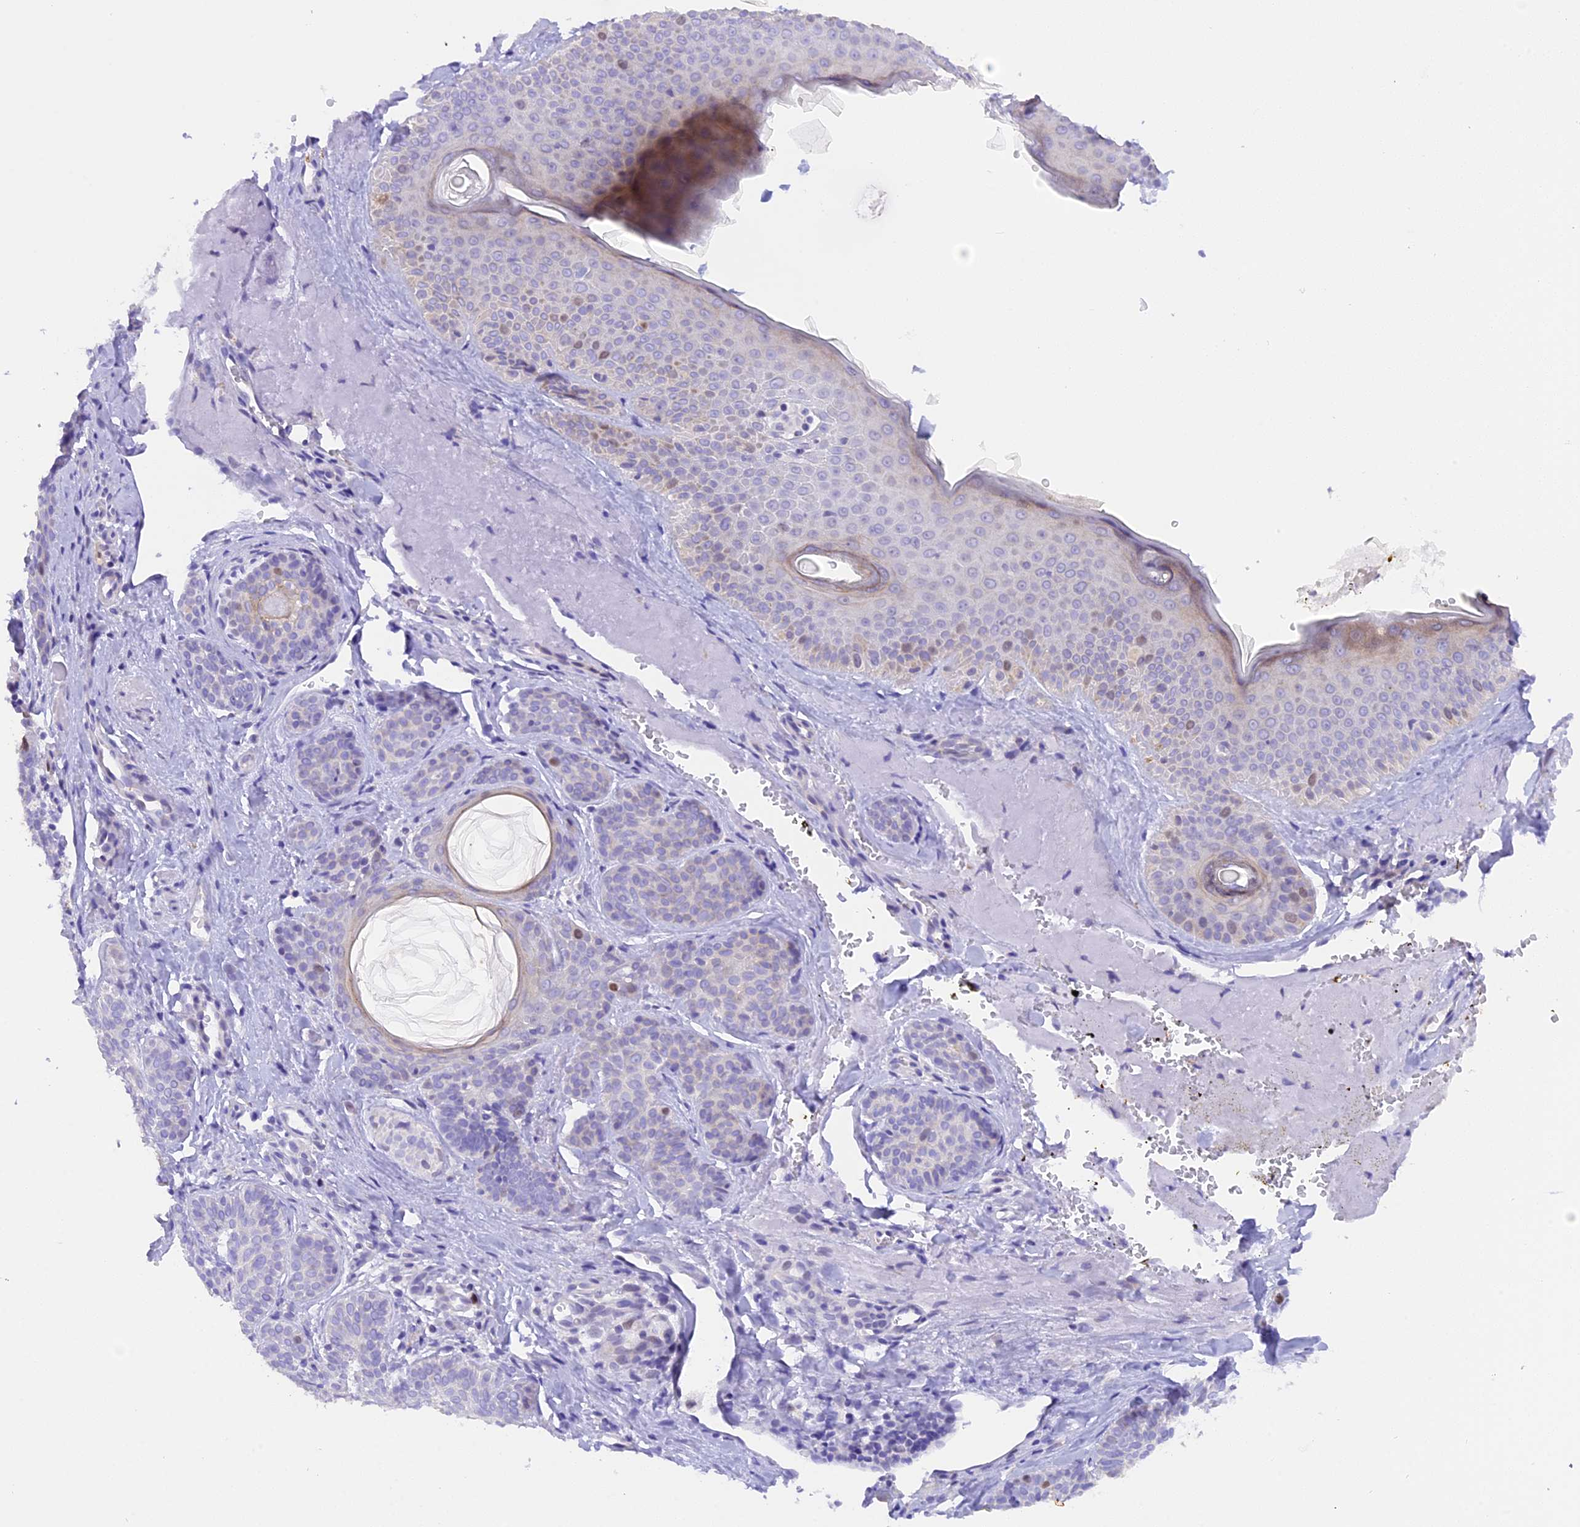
{"staining": {"intensity": "negative", "quantity": "none", "location": "none"}, "tissue": "skin cancer", "cell_type": "Tumor cells", "image_type": "cancer", "snomed": [{"axis": "morphology", "description": "Basal cell carcinoma"}, {"axis": "topography", "description": "Skin"}], "caption": "Basal cell carcinoma (skin) stained for a protein using immunohistochemistry (IHC) demonstrates no staining tumor cells.", "gene": "PKIA", "patient": {"sex": "male", "age": 85}}